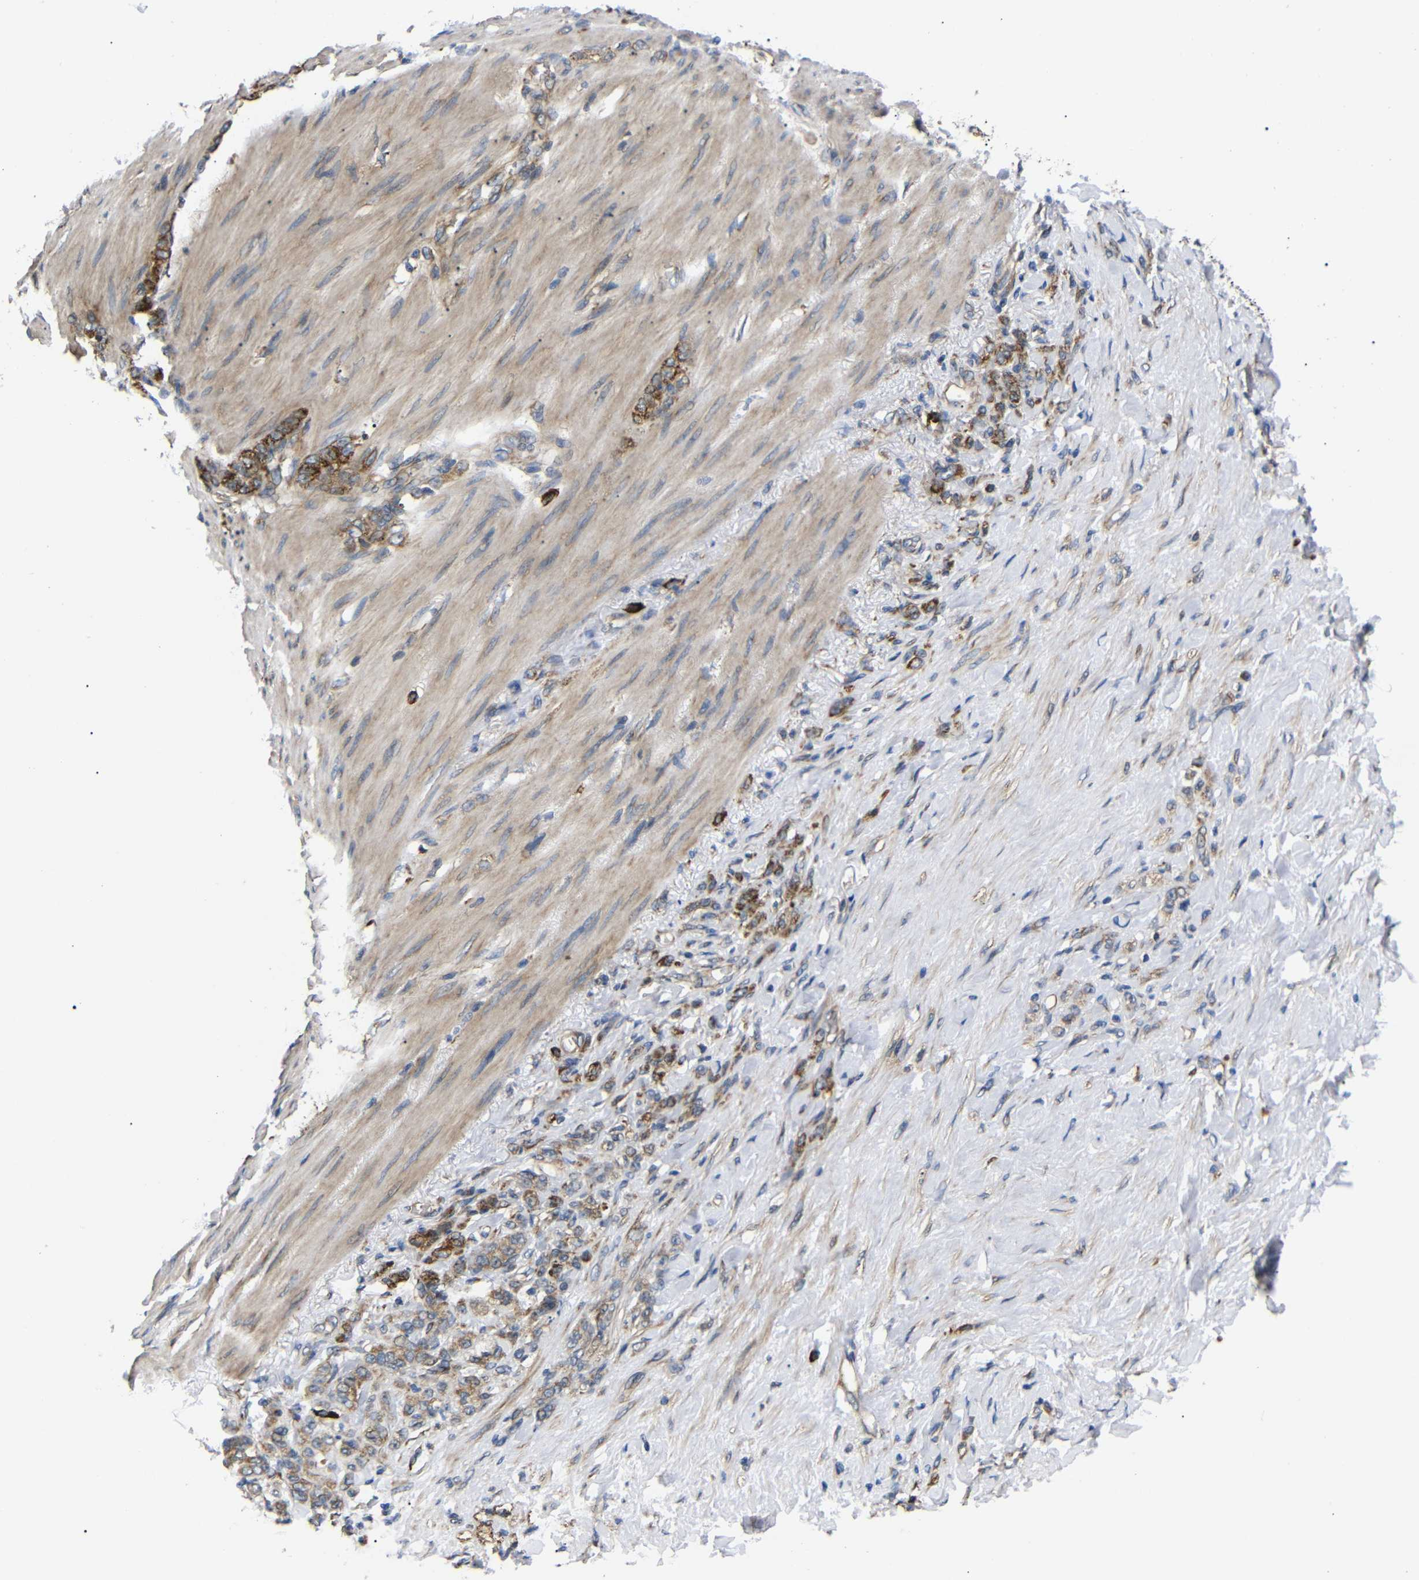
{"staining": {"intensity": "strong", "quantity": "25%-75%", "location": "cytoplasmic/membranous"}, "tissue": "stomach cancer", "cell_type": "Tumor cells", "image_type": "cancer", "snomed": [{"axis": "morphology", "description": "Adenocarcinoma, NOS"}, {"axis": "topography", "description": "Stomach"}], "caption": "DAB (3,3'-diaminobenzidine) immunohistochemical staining of stomach adenocarcinoma reveals strong cytoplasmic/membranous protein positivity in approximately 25%-75% of tumor cells.", "gene": "KANK4", "patient": {"sex": "male", "age": 82}}